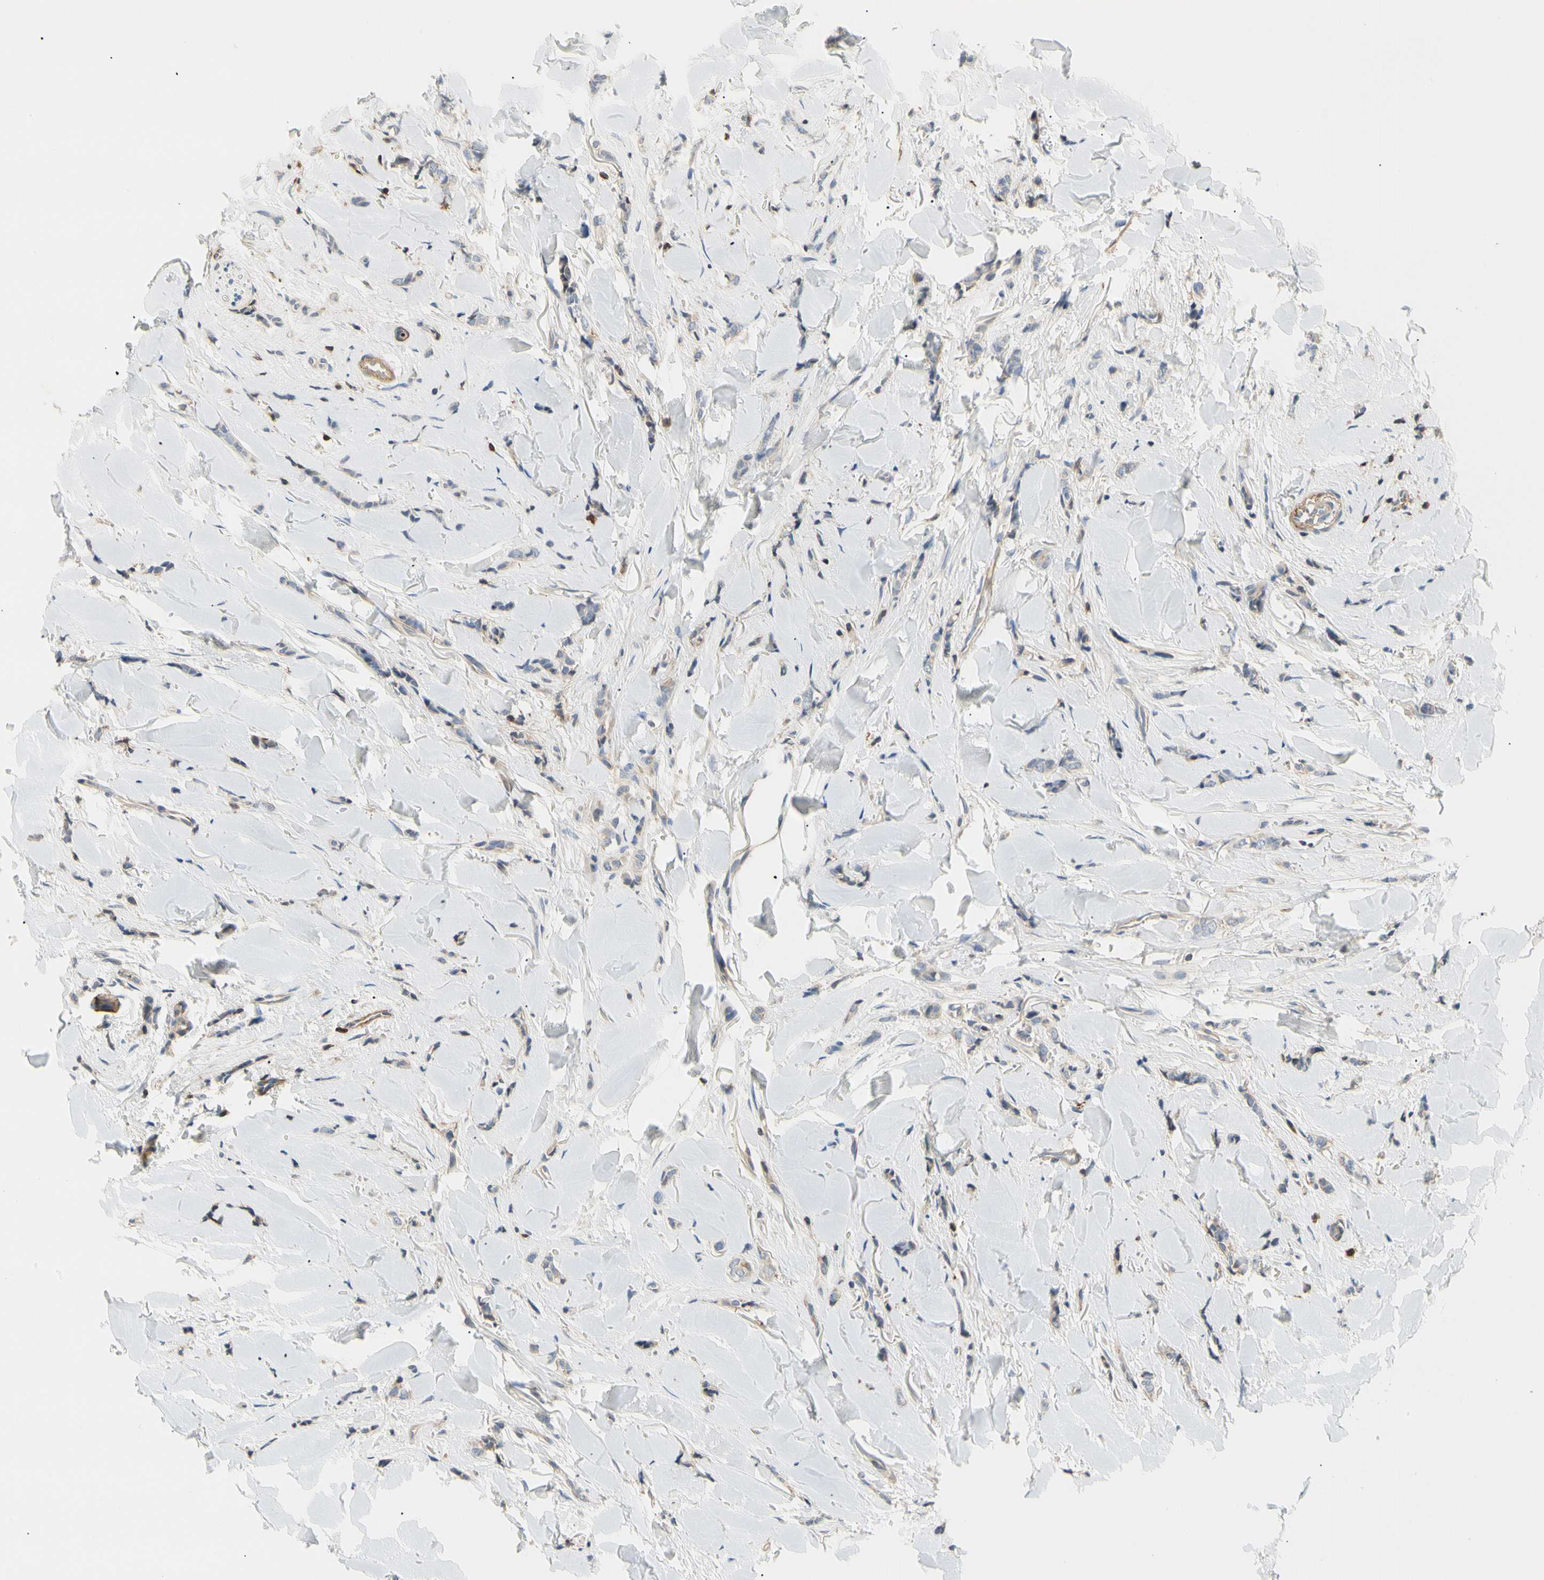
{"staining": {"intensity": "negative", "quantity": "none", "location": "none"}, "tissue": "breast cancer", "cell_type": "Tumor cells", "image_type": "cancer", "snomed": [{"axis": "morphology", "description": "Lobular carcinoma"}, {"axis": "topography", "description": "Skin"}, {"axis": "topography", "description": "Breast"}], "caption": "IHC photomicrograph of breast cancer stained for a protein (brown), which exhibits no staining in tumor cells.", "gene": "TNFRSF18", "patient": {"sex": "female", "age": 46}}